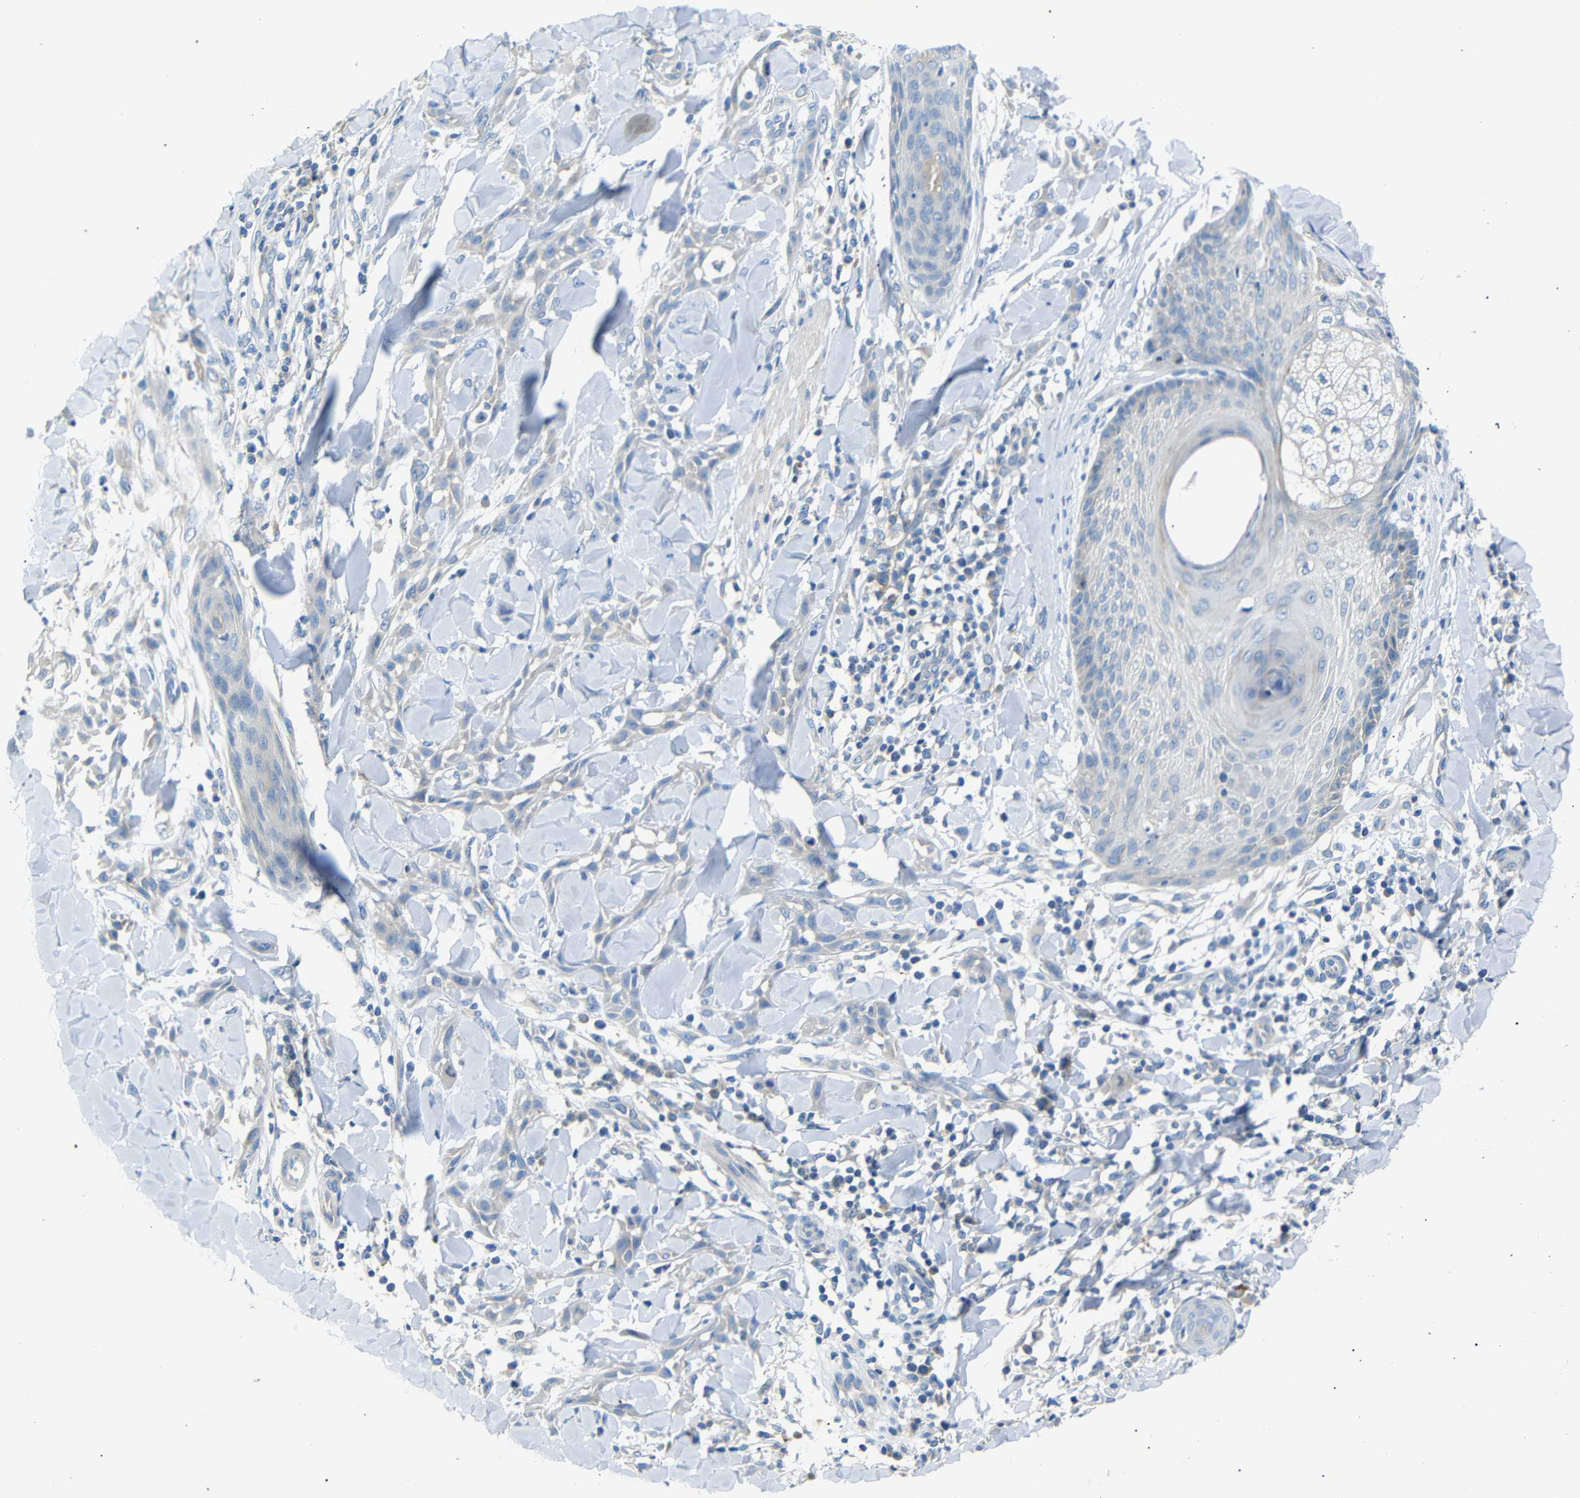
{"staining": {"intensity": "negative", "quantity": "none", "location": "none"}, "tissue": "skin cancer", "cell_type": "Tumor cells", "image_type": "cancer", "snomed": [{"axis": "morphology", "description": "Squamous cell carcinoma, NOS"}, {"axis": "topography", "description": "Skin"}], "caption": "There is no significant positivity in tumor cells of skin squamous cell carcinoma. The staining was performed using DAB (3,3'-diaminobenzidine) to visualize the protein expression in brown, while the nuclei were stained in blue with hematoxylin (Magnification: 20x).", "gene": "DCP1A", "patient": {"sex": "male", "age": 24}}